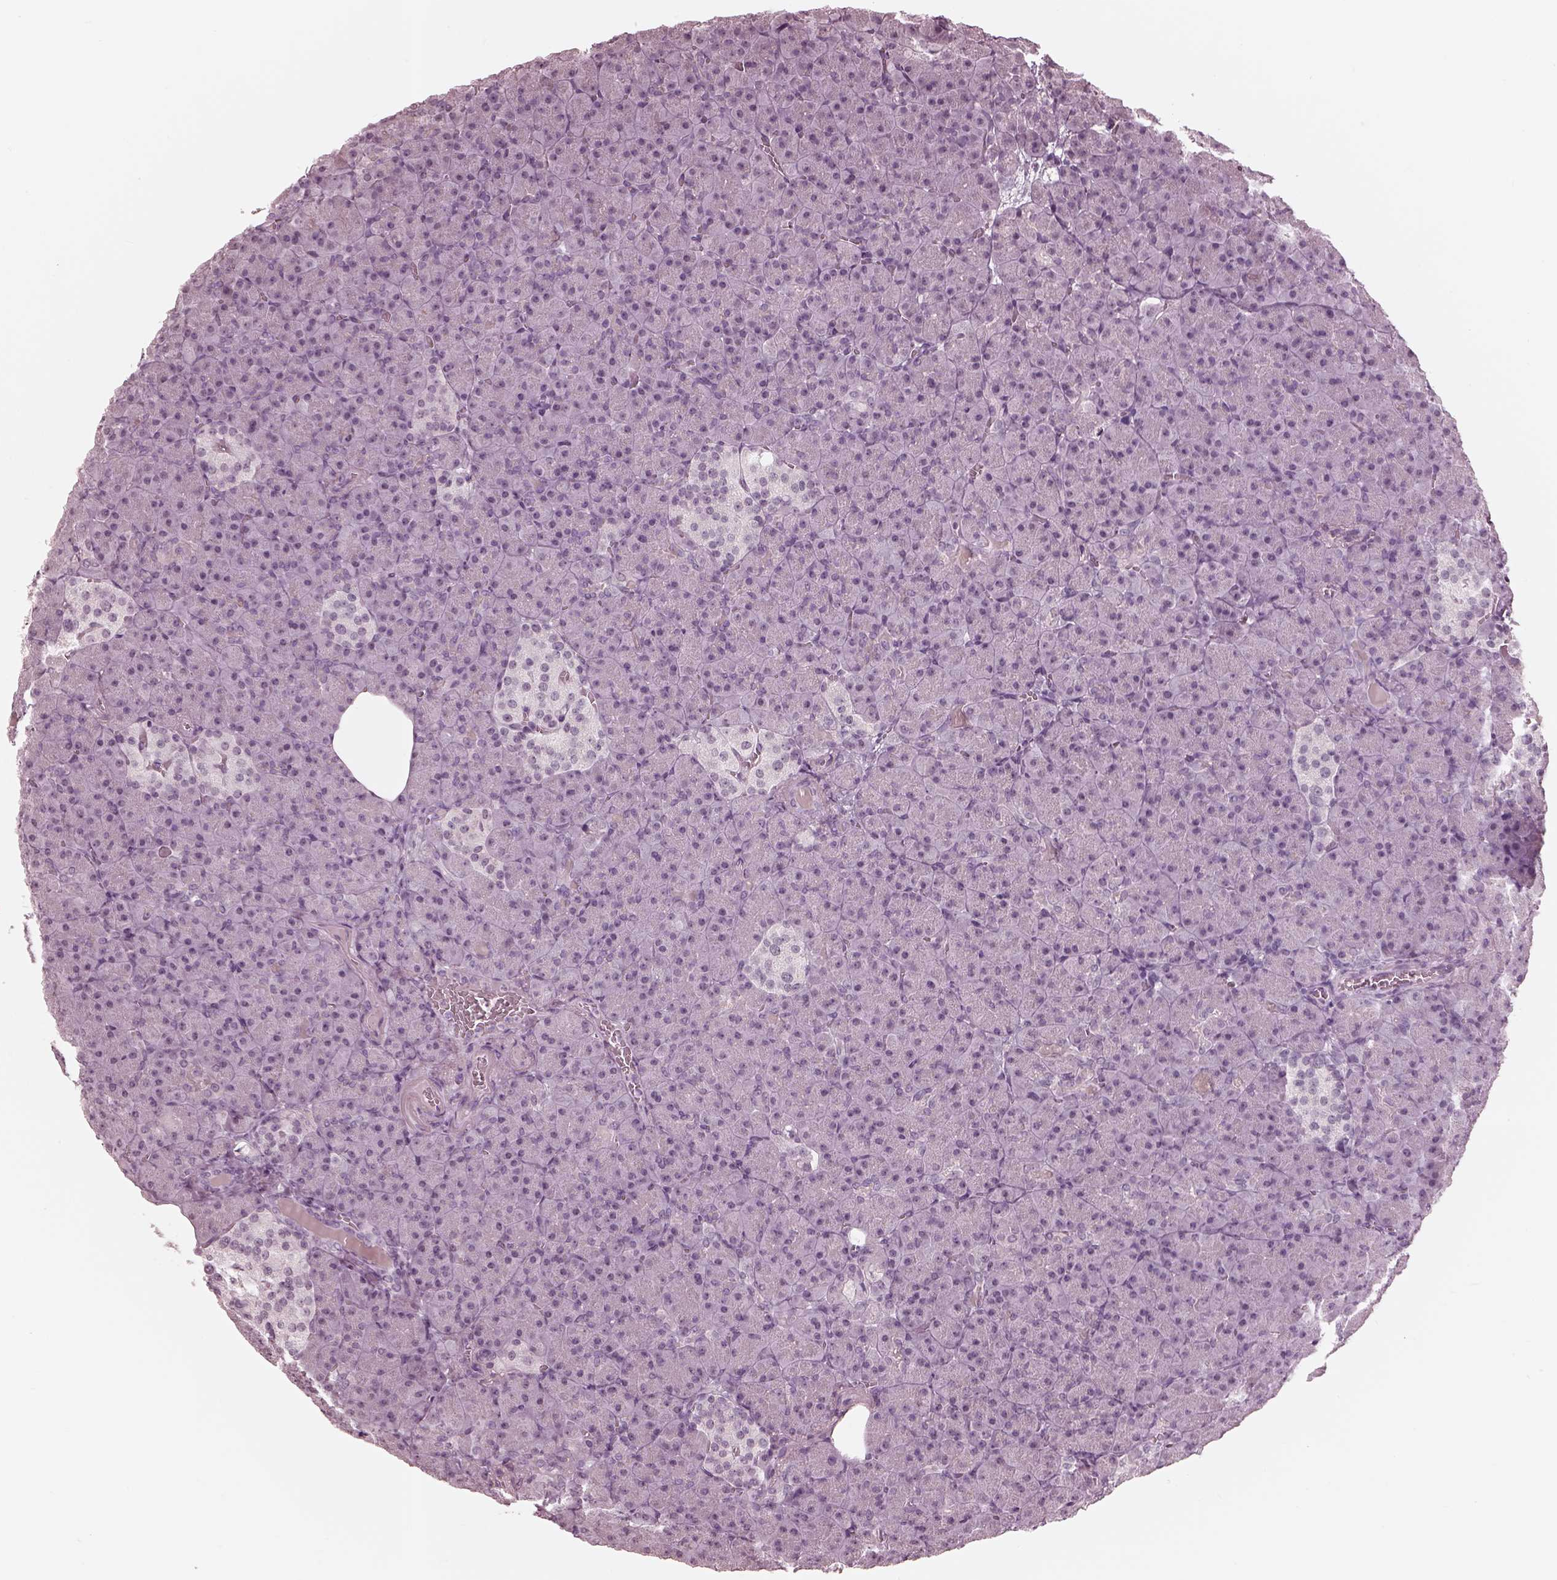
{"staining": {"intensity": "negative", "quantity": "none", "location": "none"}, "tissue": "pancreas", "cell_type": "Exocrine glandular cells", "image_type": "normal", "snomed": [{"axis": "morphology", "description": "Normal tissue, NOS"}, {"axis": "topography", "description": "Pancreas"}], "caption": "Immunohistochemistry of normal human pancreas shows no positivity in exocrine glandular cells. (Brightfield microscopy of DAB IHC at high magnification).", "gene": "GARIN4", "patient": {"sex": "female", "age": 74}}